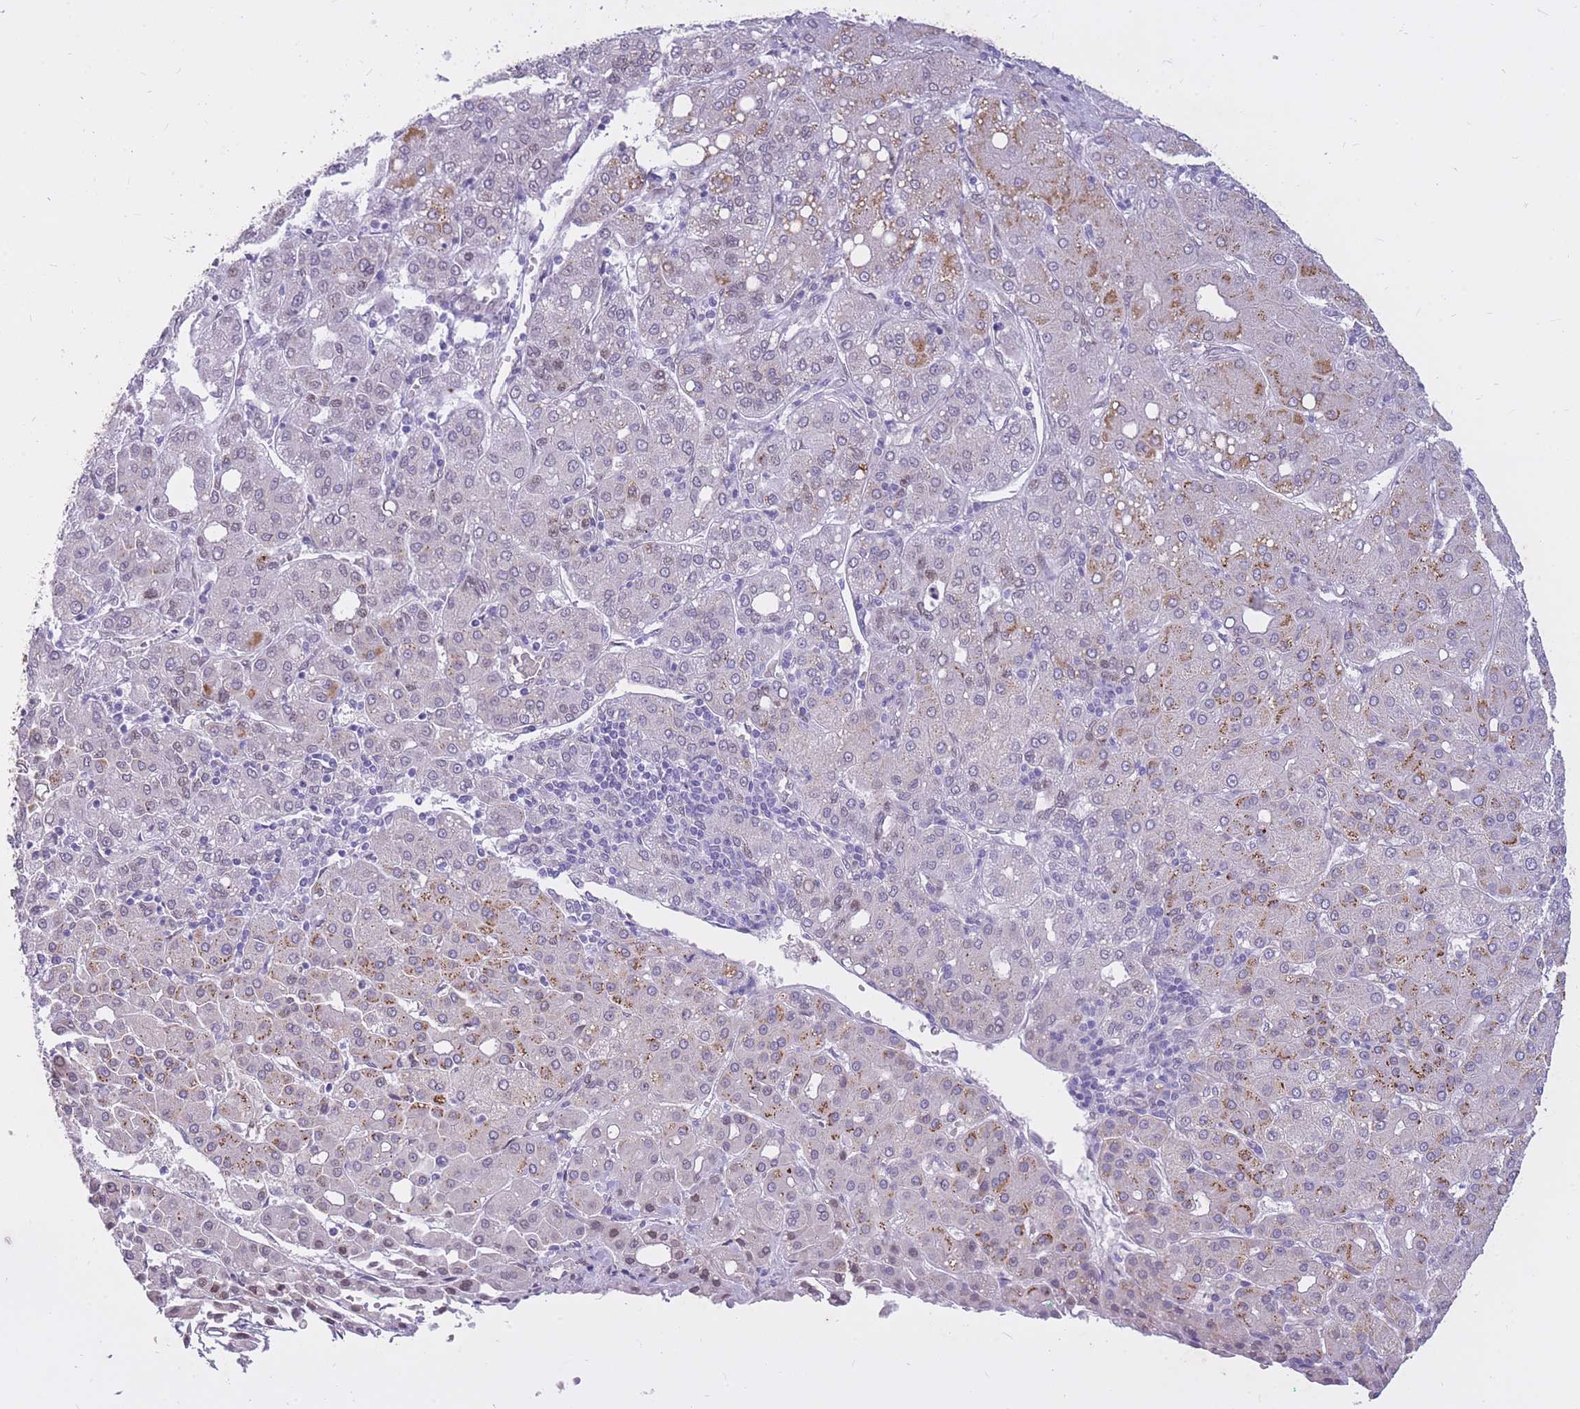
{"staining": {"intensity": "weak", "quantity": "<25%", "location": "cytoplasmic/membranous,nuclear"}, "tissue": "liver cancer", "cell_type": "Tumor cells", "image_type": "cancer", "snomed": [{"axis": "morphology", "description": "Carcinoma, Hepatocellular, NOS"}, {"axis": "topography", "description": "Liver"}], "caption": "Tumor cells show no significant staining in hepatocellular carcinoma (liver).", "gene": "HOOK2", "patient": {"sex": "male", "age": 65}}